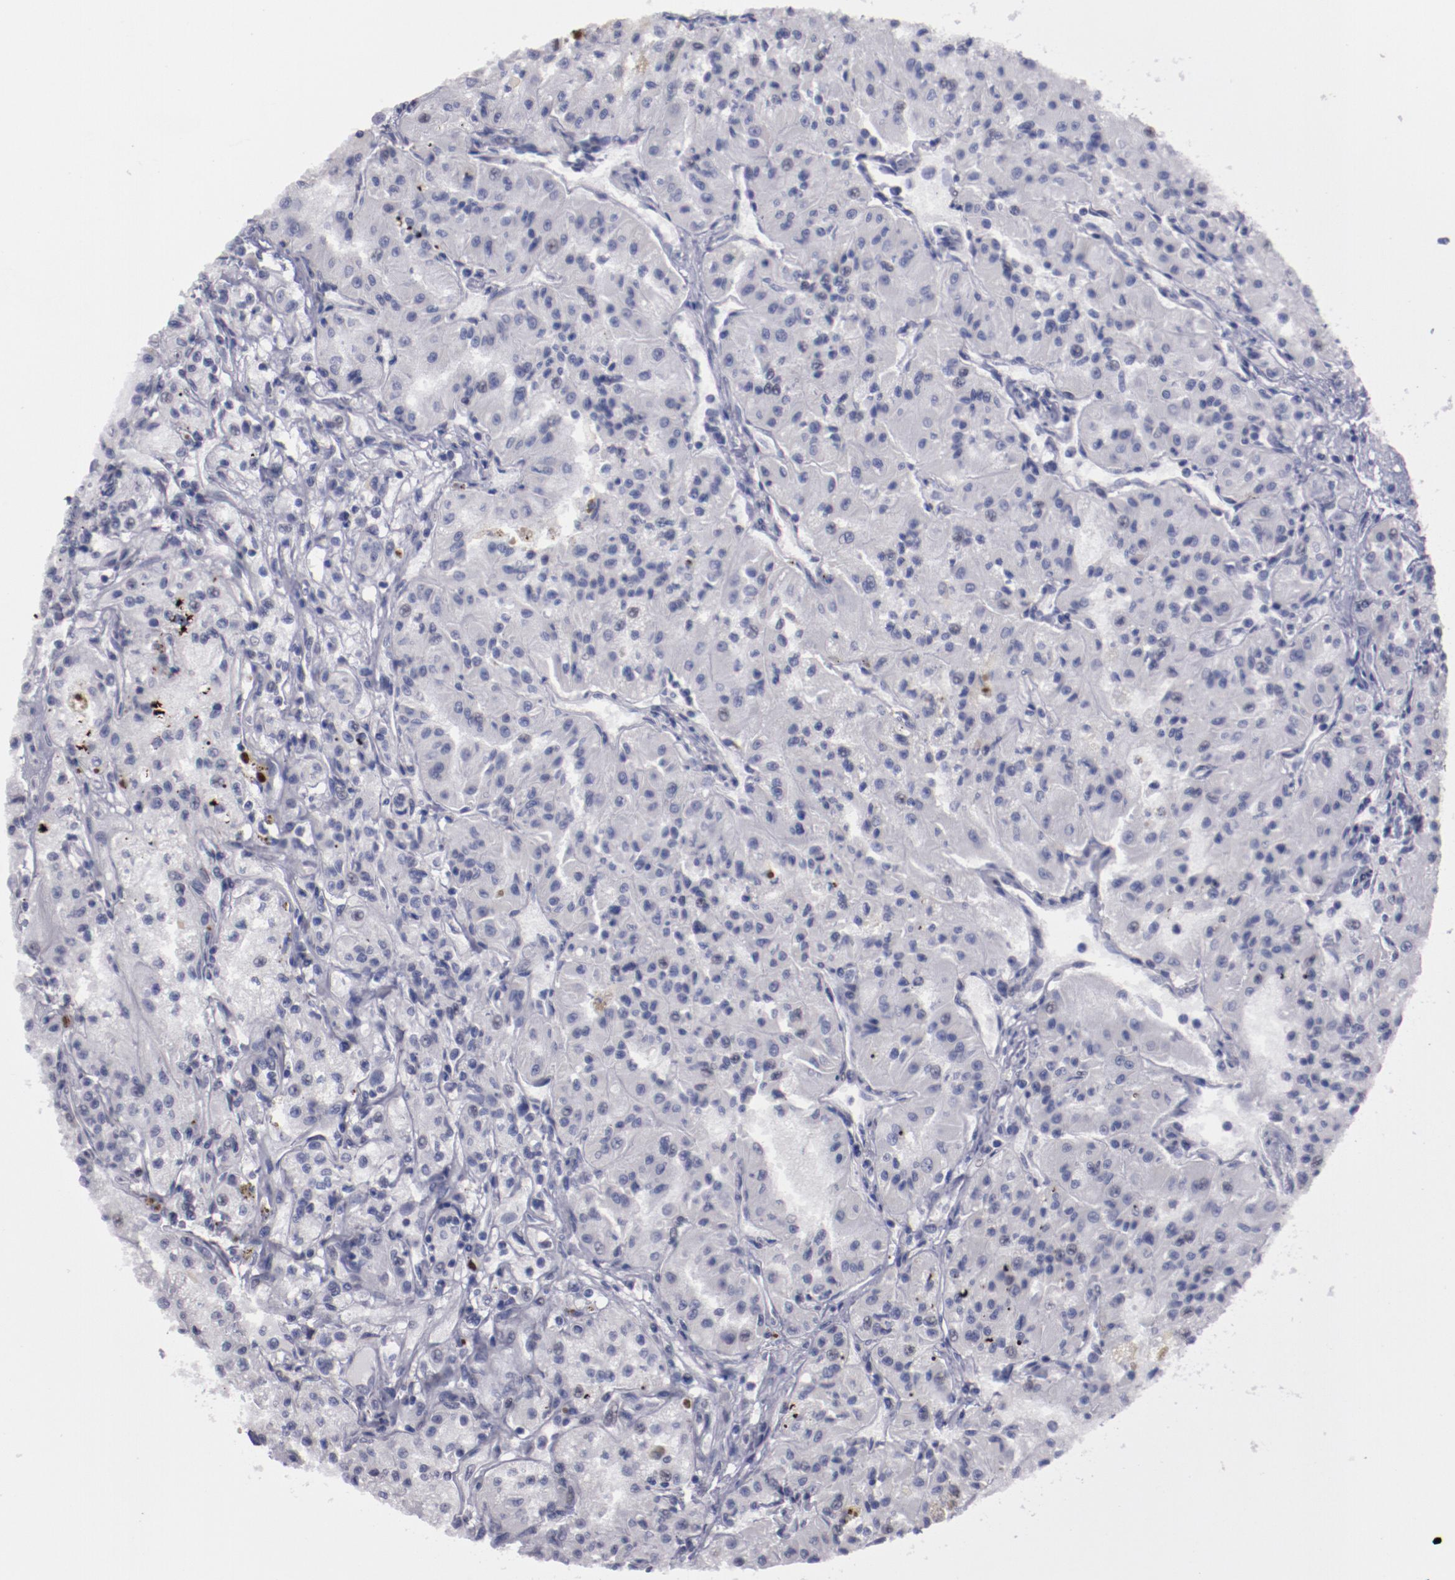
{"staining": {"intensity": "negative", "quantity": "none", "location": "none"}, "tissue": "renal cancer", "cell_type": "Tumor cells", "image_type": "cancer", "snomed": [{"axis": "morphology", "description": "Adenocarcinoma, NOS"}, {"axis": "topography", "description": "Kidney"}], "caption": "Tumor cells are negative for brown protein staining in renal cancer (adenocarcinoma).", "gene": "IRF4", "patient": {"sex": "male", "age": 78}}